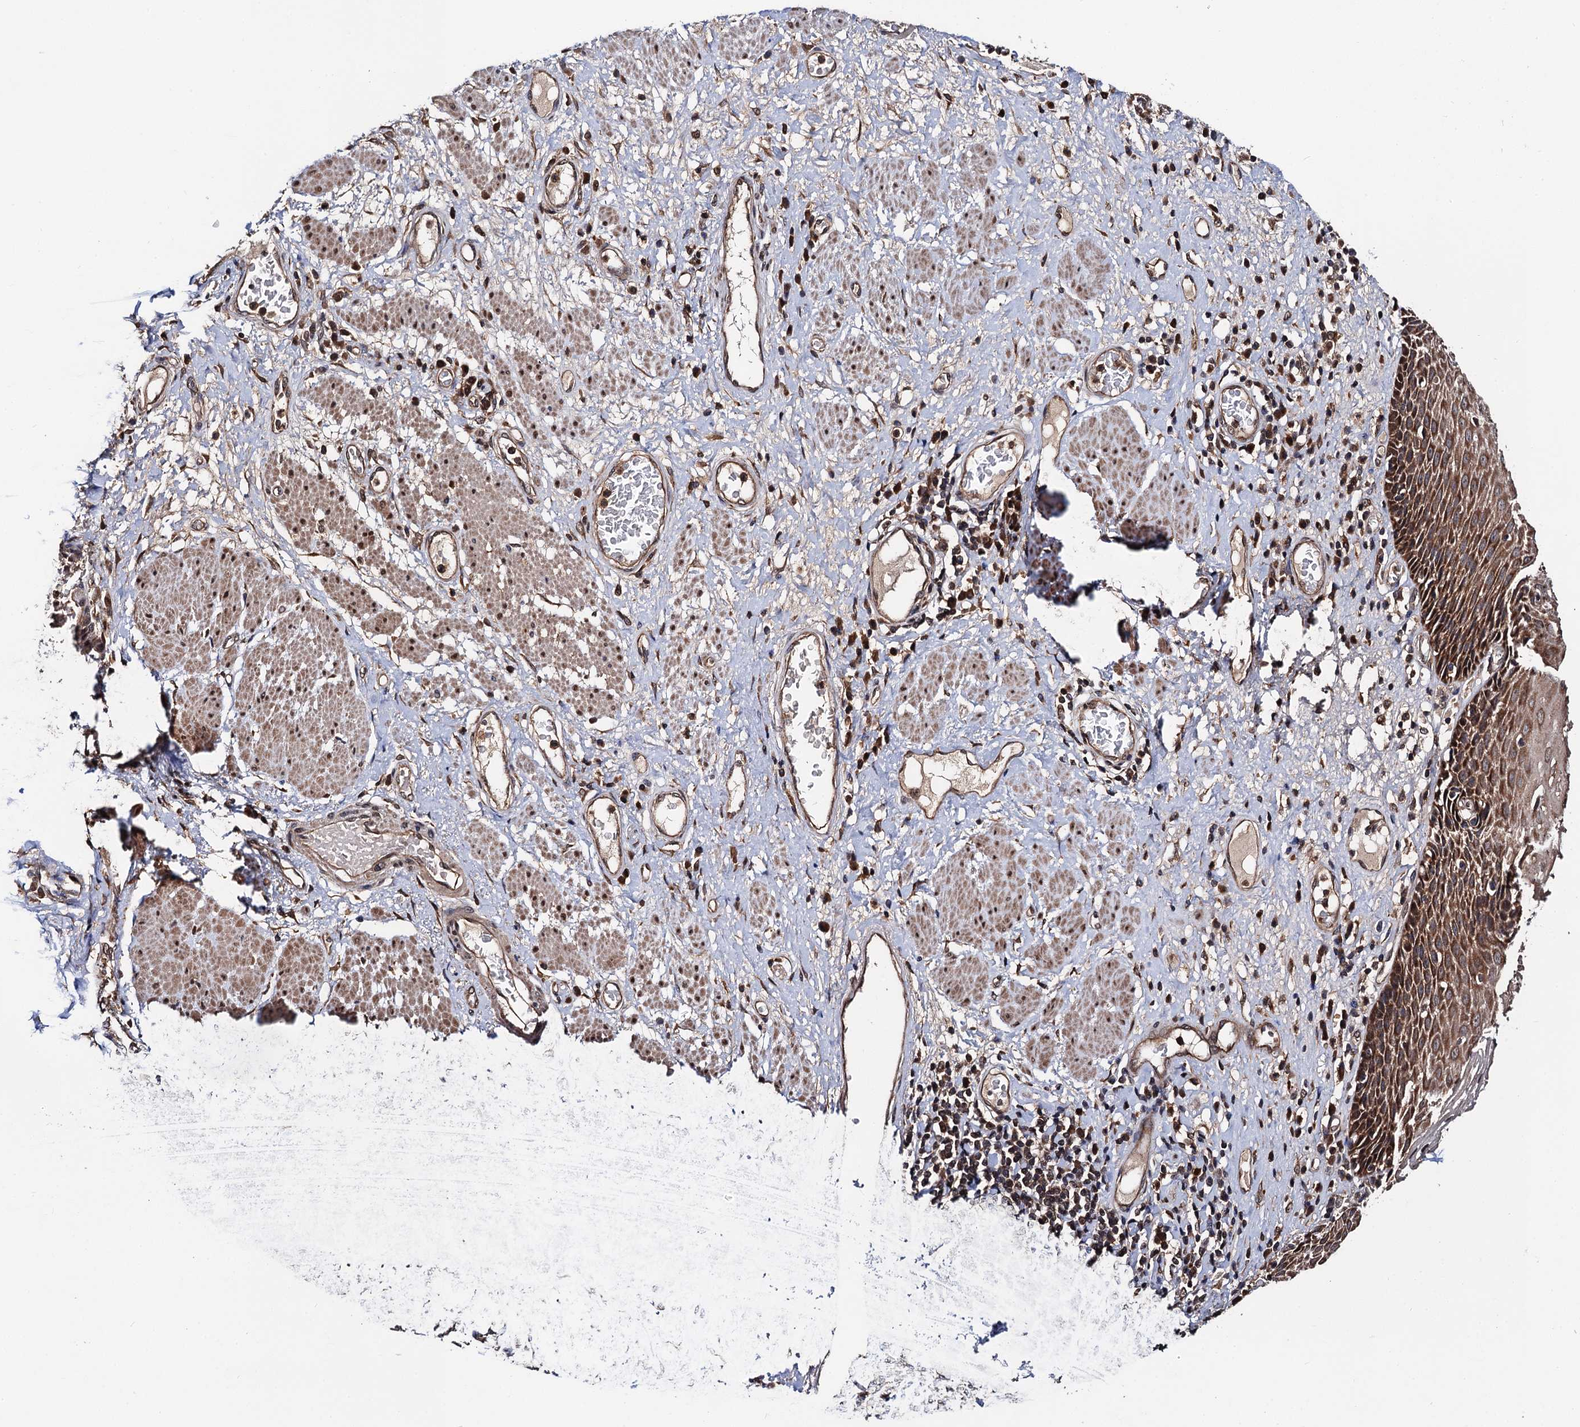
{"staining": {"intensity": "strong", "quantity": ">75%", "location": "cytoplasmic/membranous"}, "tissue": "esophagus", "cell_type": "Squamous epithelial cells", "image_type": "normal", "snomed": [{"axis": "morphology", "description": "Normal tissue, NOS"}, {"axis": "morphology", "description": "Adenocarcinoma, NOS"}, {"axis": "topography", "description": "Esophagus"}], "caption": "Immunohistochemical staining of benign esophagus exhibits strong cytoplasmic/membranous protein expression in approximately >75% of squamous epithelial cells. (Brightfield microscopy of DAB IHC at high magnification).", "gene": "MIER2", "patient": {"sex": "male", "age": 62}}